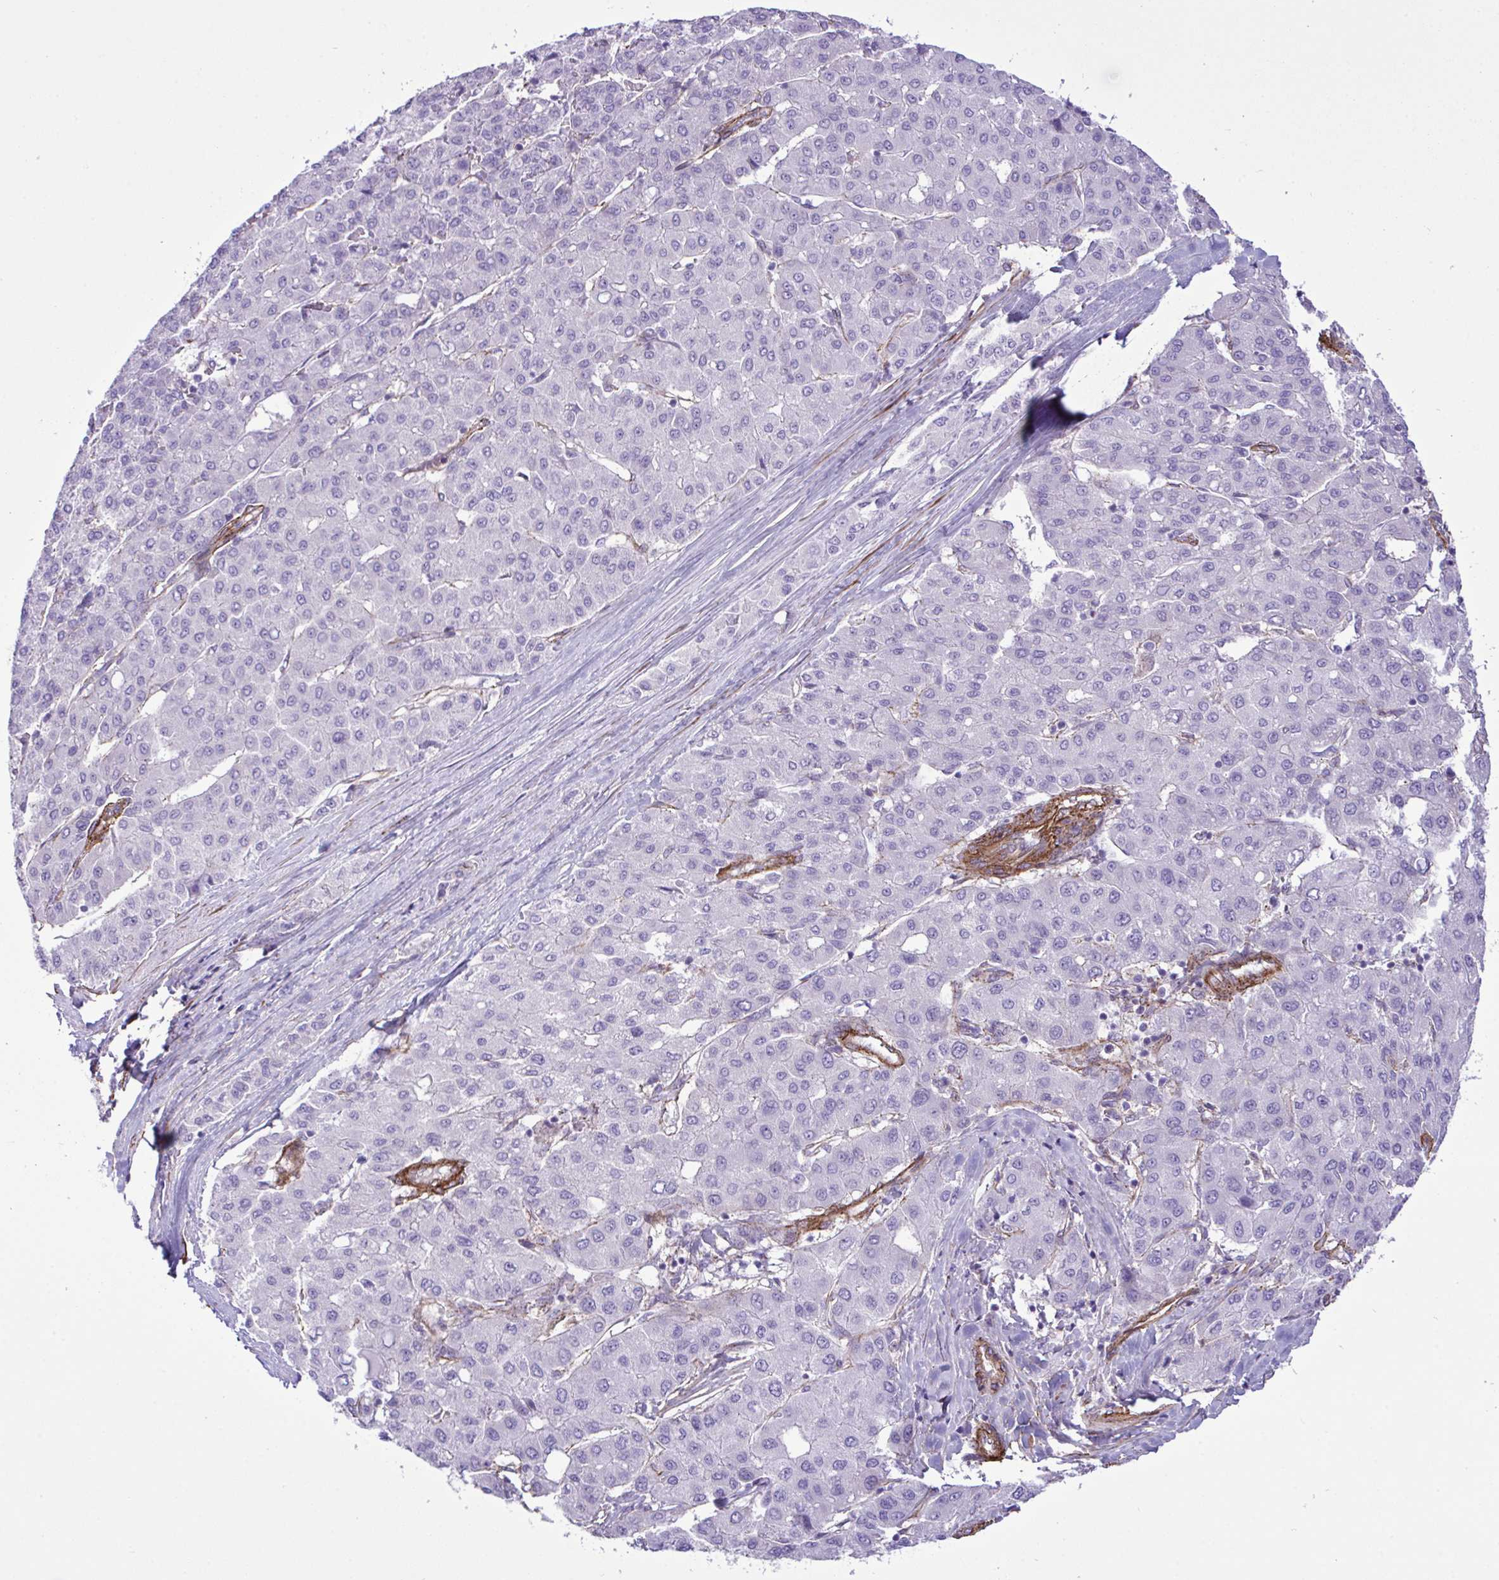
{"staining": {"intensity": "negative", "quantity": "none", "location": "none"}, "tissue": "liver cancer", "cell_type": "Tumor cells", "image_type": "cancer", "snomed": [{"axis": "morphology", "description": "Carcinoma, Hepatocellular, NOS"}, {"axis": "topography", "description": "Liver"}], "caption": "Human liver cancer (hepatocellular carcinoma) stained for a protein using immunohistochemistry (IHC) reveals no expression in tumor cells.", "gene": "SYNPO2L", "patient": {"sex": "male", "age": 65}}